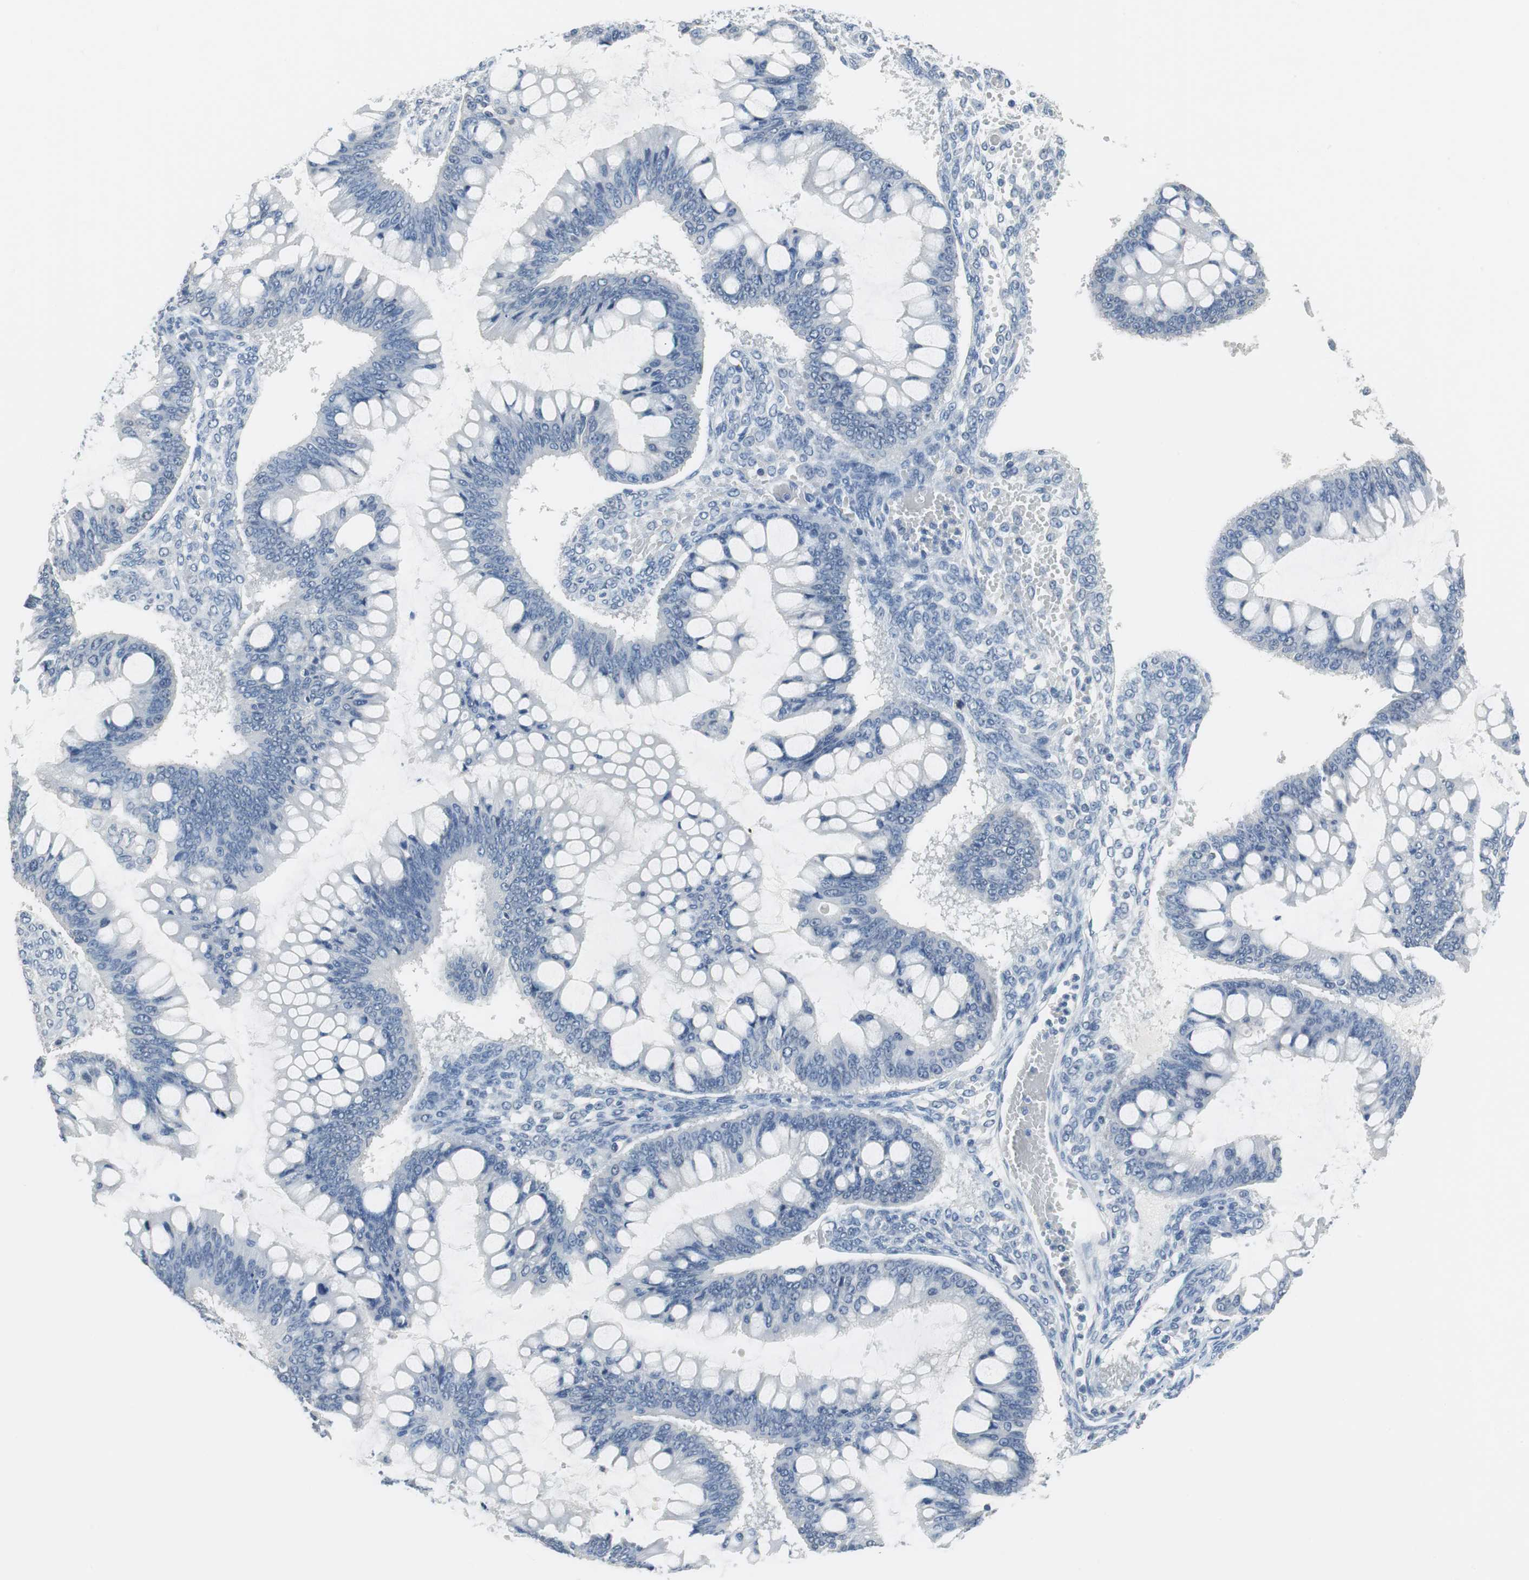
{"staining": {"intensity": "negative", "quantity": "none", "location": "none"}, "tissue": "ovarian cancer", "cell_type": "Tumor cells", "image_type": "cancer", "snomed": [{"axis": "morphology", "description": "Cystadenocarcinoma, mucinous, NOS"}, {"axis": "topography", "description": "Ovary"}], "caption": "An immunohistochemistry image of ovarian cancer (mucinous cystadenocarcinoma) is shown. There is no staining in tumor cells of ovarian cancer (mucinous cystadenocarcinoma). The staining is performed using DAB brown chromogen with nuclei counter-stained in using hematoxylin.", "gene": "MUC7", "patient": {"sex": "female", "age": 73}}